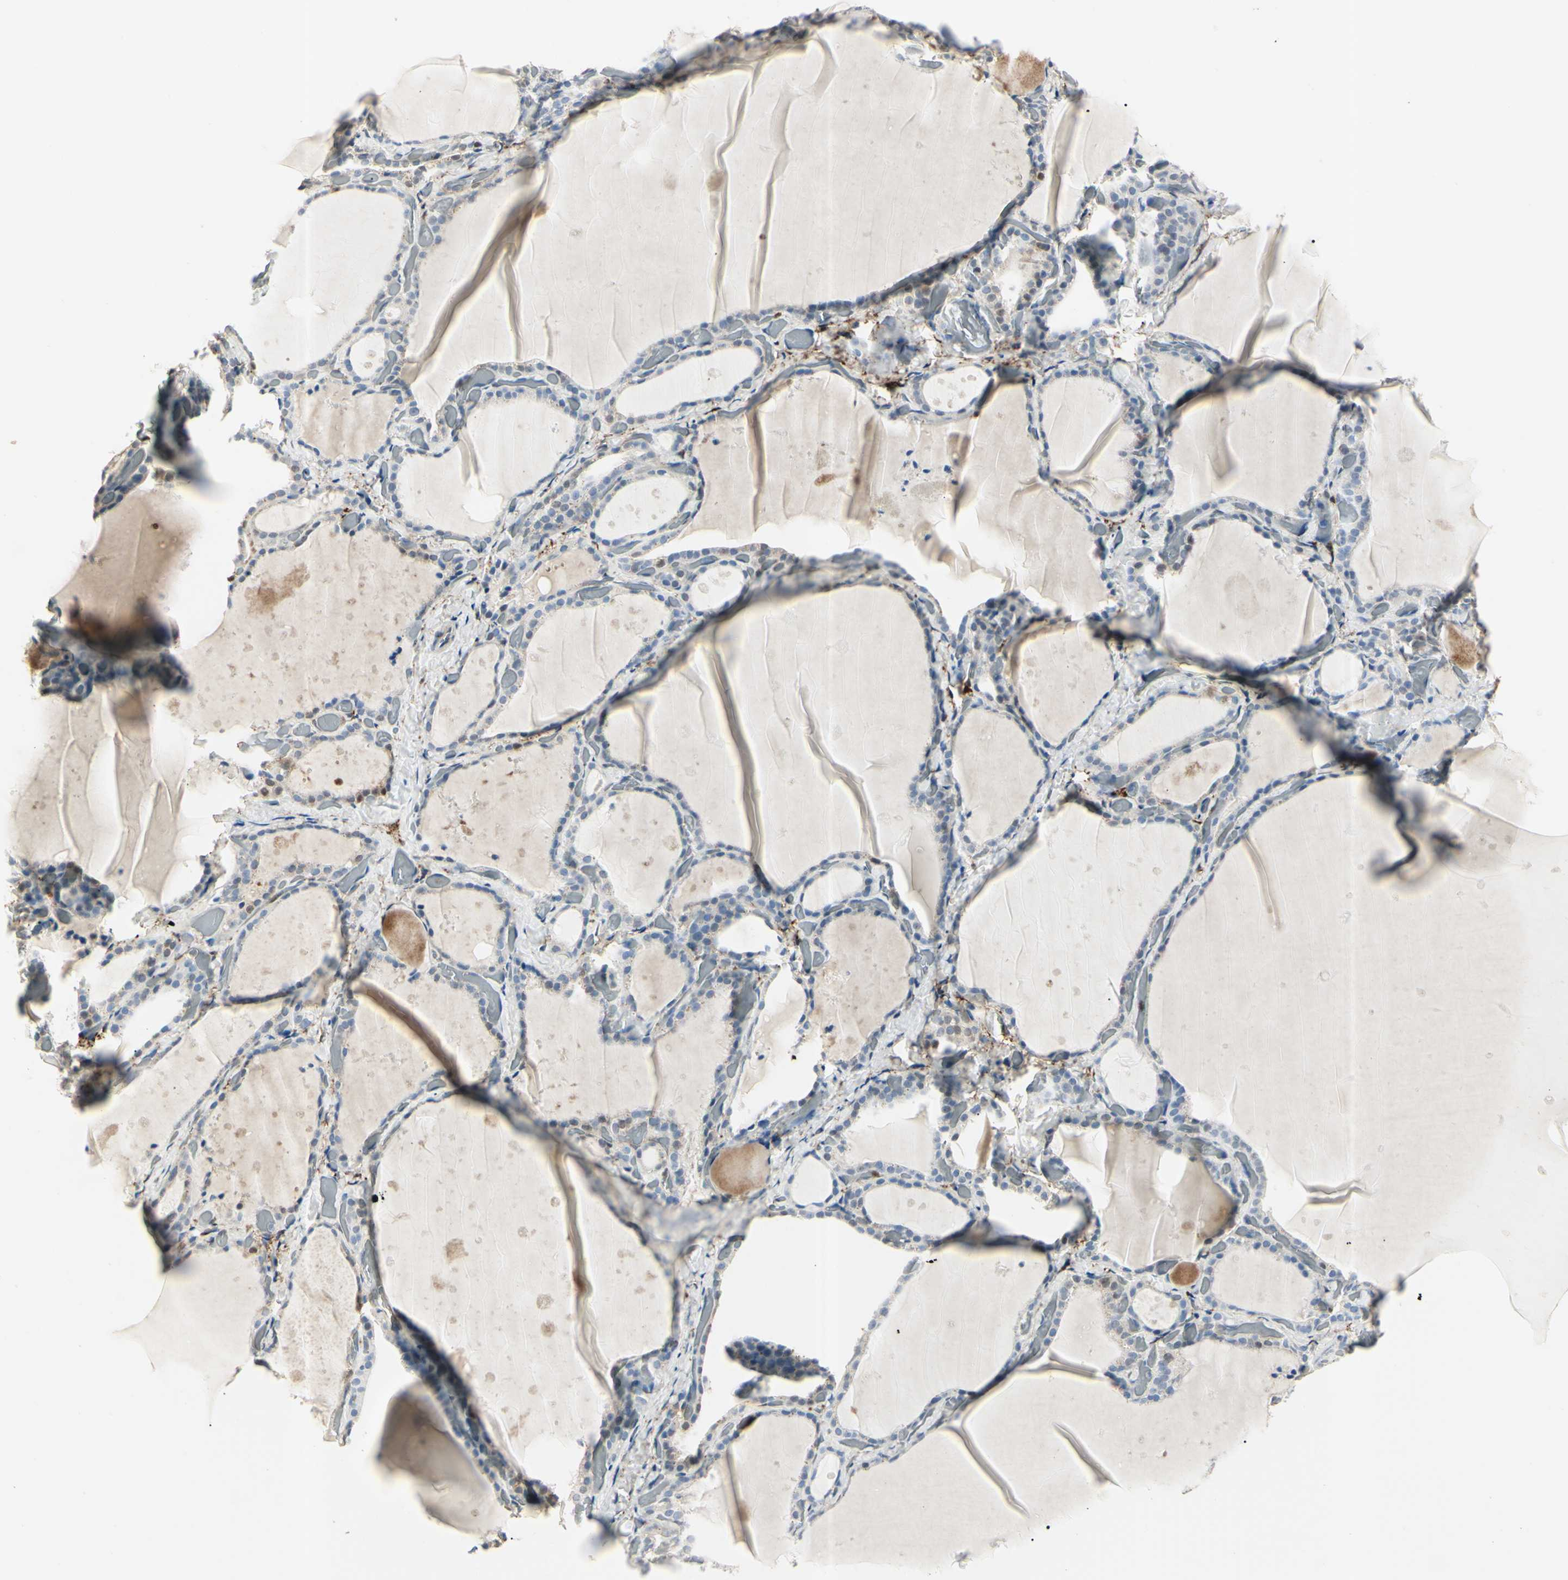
{"staining": {"intensity": "negative", "quantity": "none", "location": "none"}, "tissue": "thyroid gland", "cell_type": "Glandular cells", "image_type": "normal", "snomed": [{"axis": "morphology", "description": "Normal tissue, NOS"}, {"axis": "topography", "description": "Thyroid gland"}], "caption": "Immunohistochemical staining of benign human thyroid gland reveals no significant expression in glandular cells.", "gene": "AKR1C3", "patient": {"sex": "female", "age": 44}}